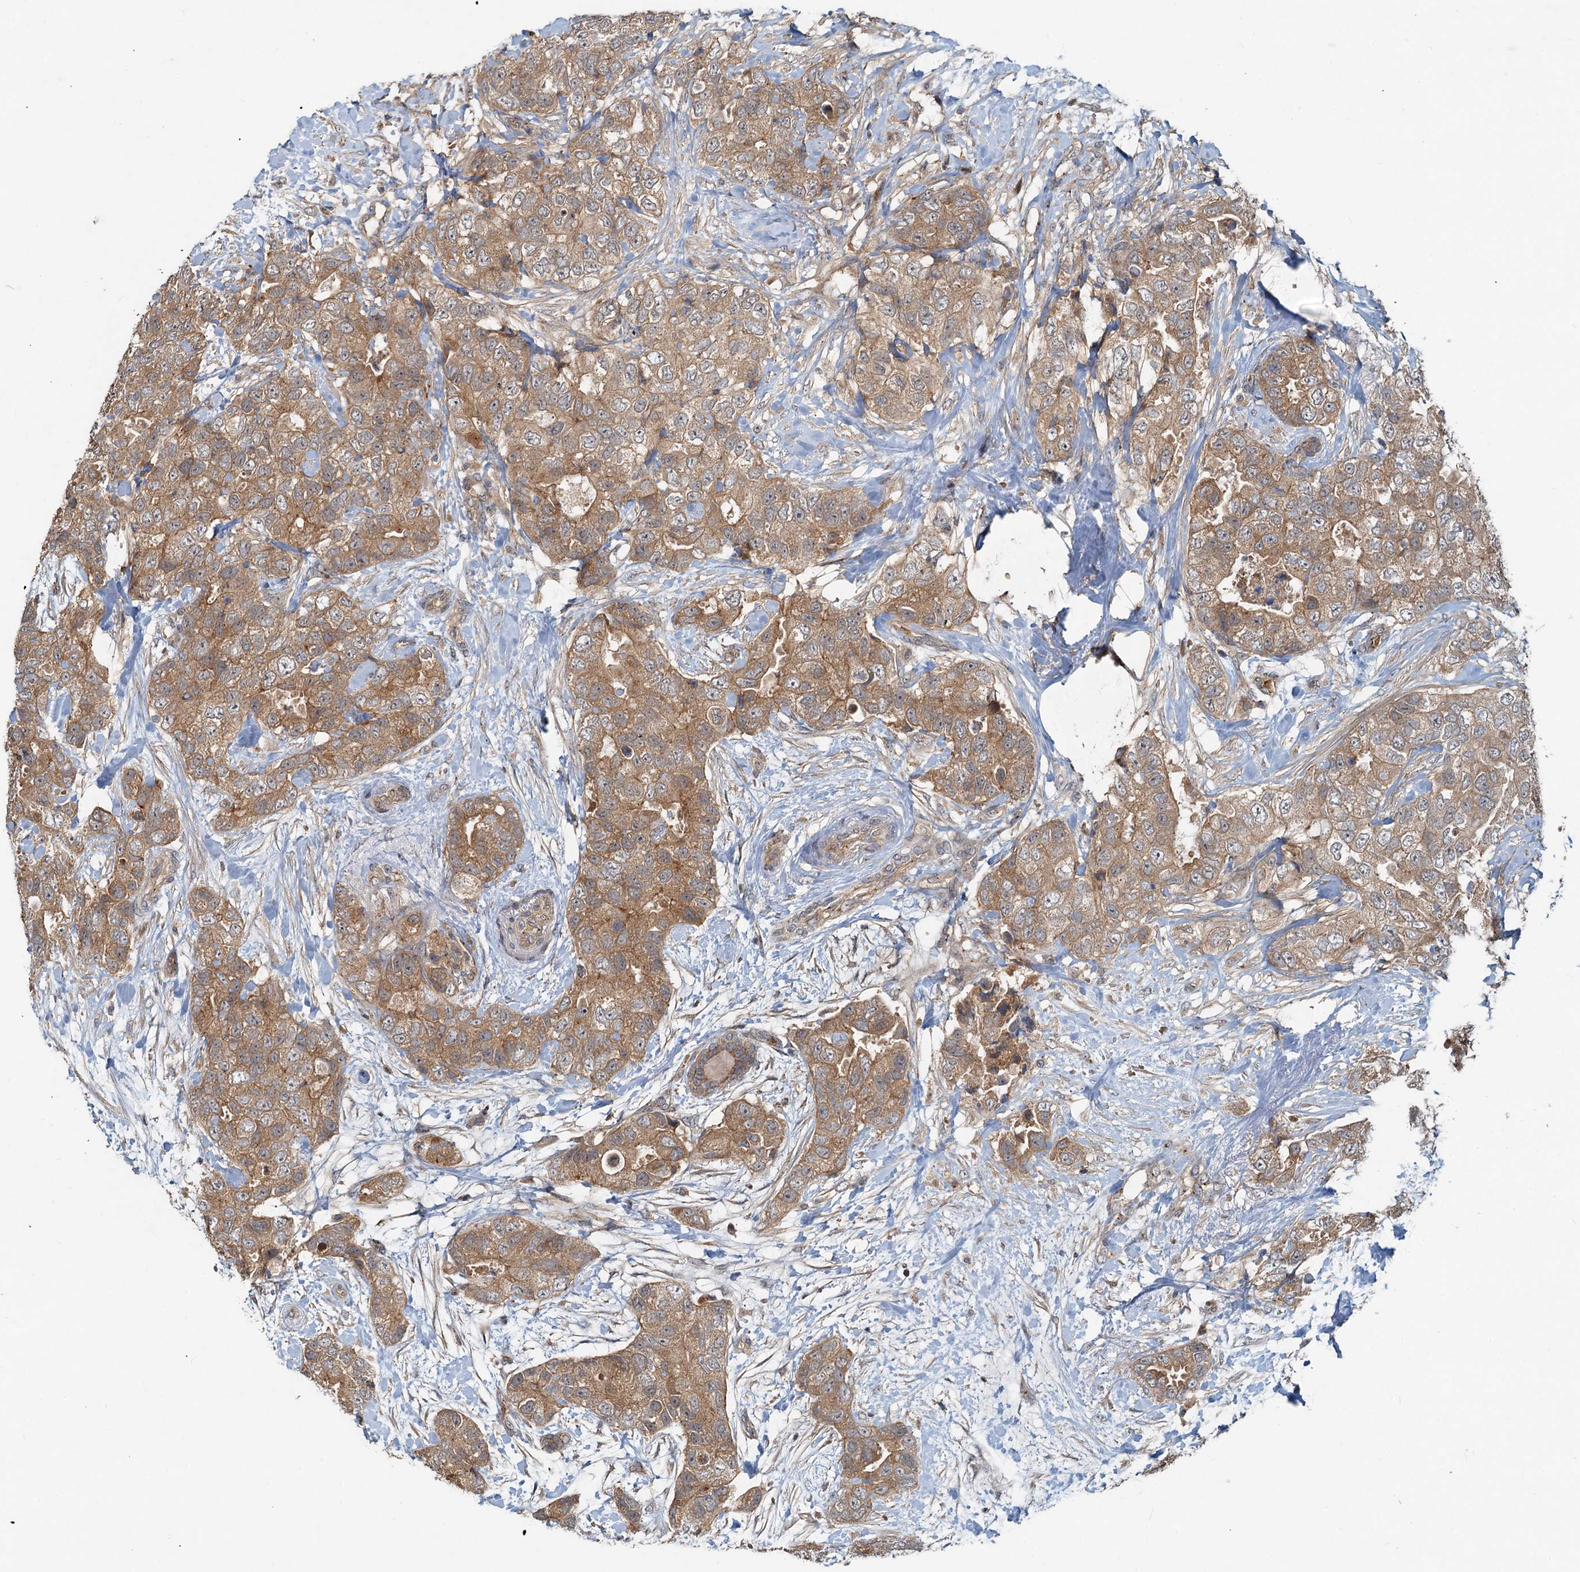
{"staining": {"intensity": "moderate", "quantity": ">75%", "location": "cytoplasmic/membranous"}, "tissue": "breast cancer", "cell_type": "Tumor cells", "image_type": "cancer", "snomed": [{"axis": "morphology", "description": "Duct carcinoma"}, {"axis": "topography", "description": "Breast"}], "caption": "Protein expression analysis of human infiltrating ductal carcinoma (breast) reveals moderate cytoplasmic/membranous staining in about >75% of tumor cells.", "gene": "CEP68", "patient": {"sex": "female", "age": 62}}